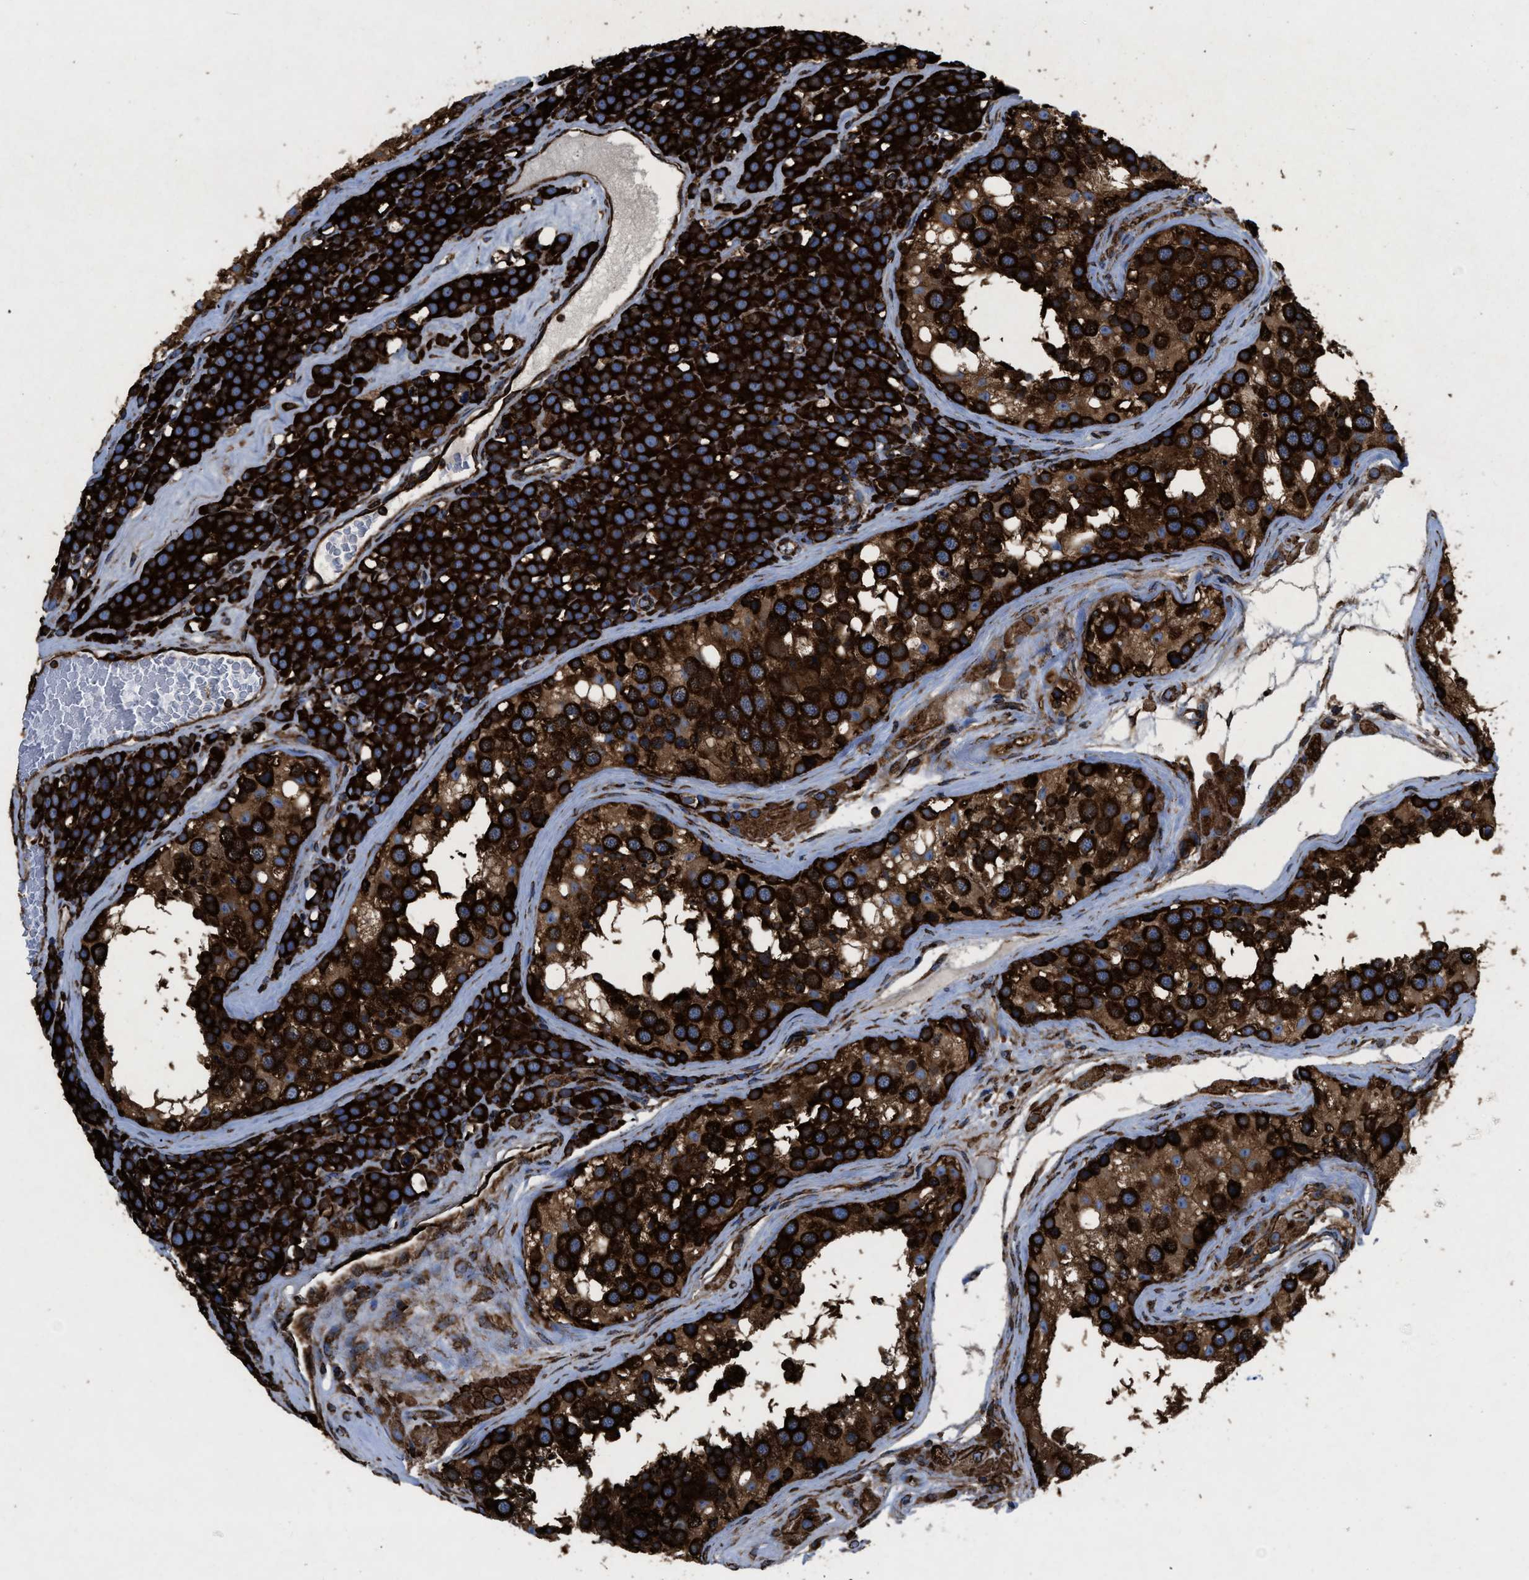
{"staining": {"intensity": "strong", "quantity": ">75%", "location": "cytoplasmic/membranous"}, "tissue": "testis cancer", "cell_type": "Tumor cells", "image_type": "cancer", "snomed": [{"axis": "morphology", "description": "Seminoma, NOS"}, {"axis": "topography", "description": "Testis"}], "caption": "A histopathology image of human testis seminoma stained for a protein shows strong cytoplasmic/membranous brown staining in tumor cells.", "gene": "CAPRIN1", "patient": {"sex": "male", "age": 71}}